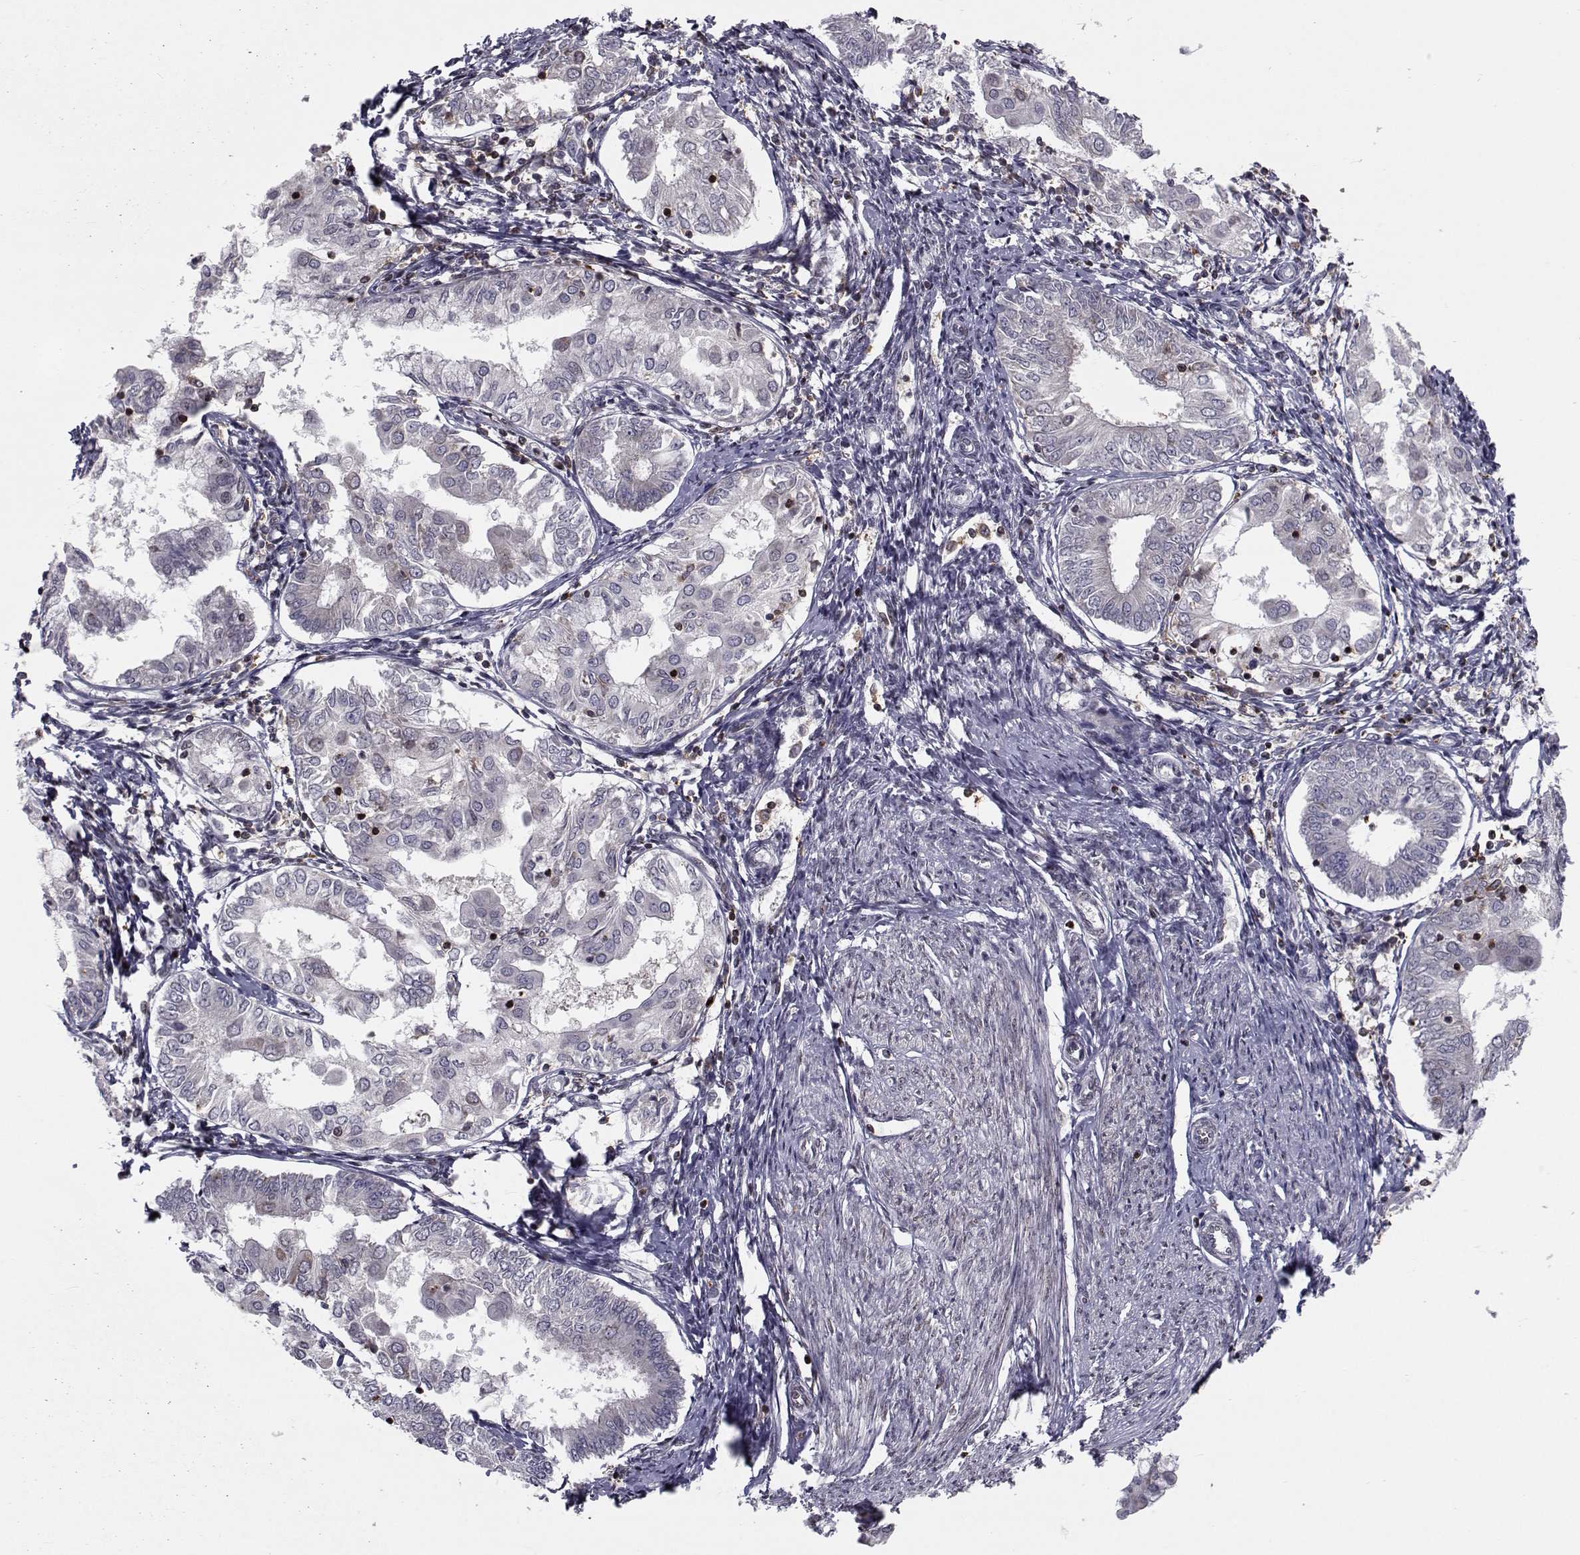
{"staining": {"intensity": "negative", "quantity": "none", "location": "none"}, "tissue": "endometrial cancer", "cell_type": "Tumor cells", "image_type": "cancer", "snomed": [{"axis": "morphology", "description": "Adenocarcinoma, NOS"}, {"axis": "topography", "description": "Endometrium"}], "caption": "Immunohistochemical staining of human endometrial cancer shows no significant expression in tumor cells. (IHC, brightfield microscopy, high magnification).", "gene": "PCP4L1", "patient": {"sex": "female", "age": 68}}